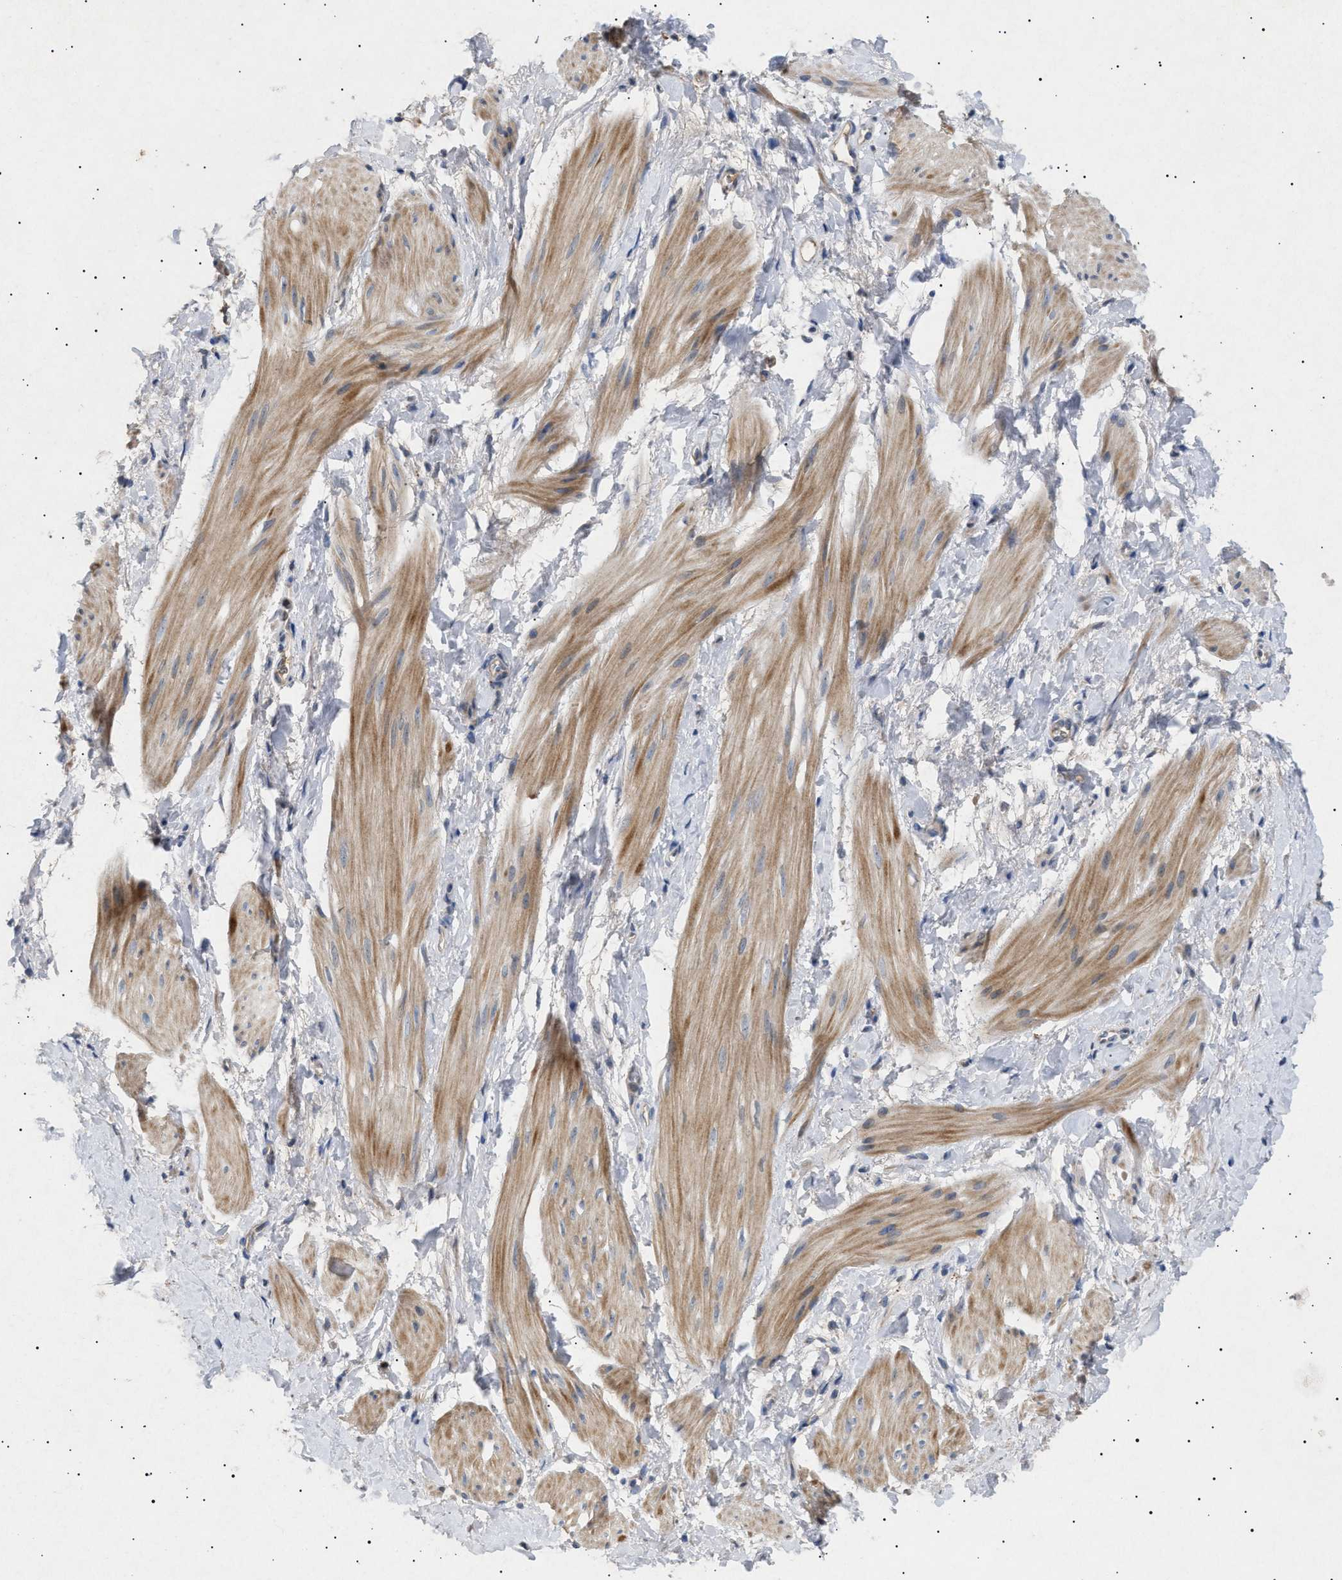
{"staining": {"intensity": "moderate", "quantity": "<25%", "location": "cytoplasmic/membranous"}, "tissue": "smooth muscle", "cell_type": "Smooth muscle cells", "image_type": "normal", "snomed": [{"axis": "morphology", "description": "Normal tissue, NOS"}, {"axis": "topography", "description": "Smooth muscle"}], "caption": "Approximately <25% of smooth muscle cells in benign smooth muscle reveal moderate cytoplasmic/membranous protein positivity as visualized by brown immunohistochemical staining.", "gene": "SIRT5", "patient": {"sex": "male", "age": 16}}